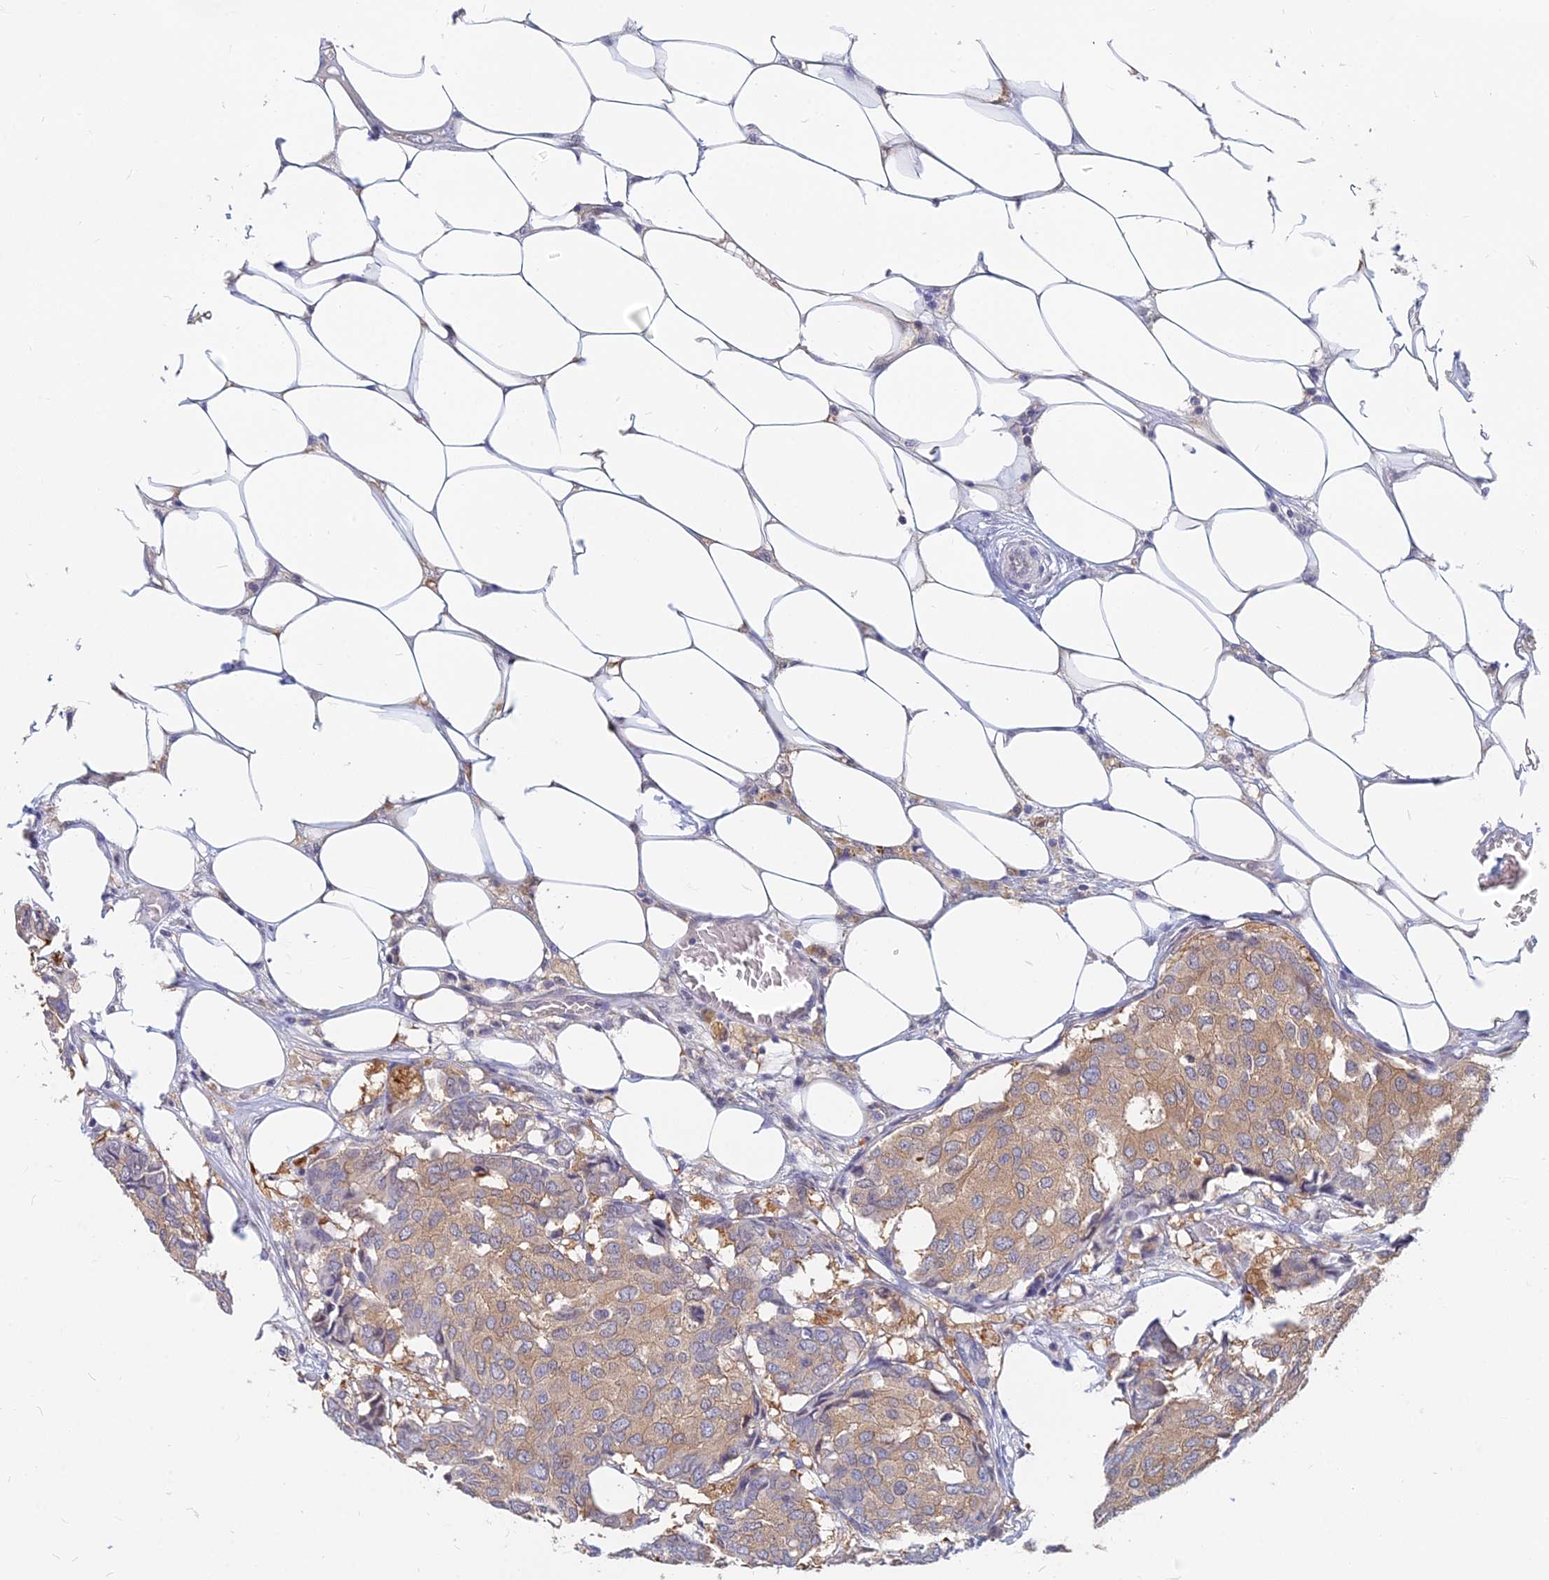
{"staining": {"intensity": "moderate", "quantity": ">75%", "location": "cytoplasmic/membranous"}, "tissue": "breast cancer", "cell_type": "Tumor cells", "image_type": "cancer", "snomed": [{"axis": "morphology", "description": "Duct carcinoma"}, {"axis": "topography", "description": "Breast"}], "caption": "IHC micrograph of neoplastic tissue: human breast cancer (infiltrating ductal carcinoma) stained using immunohistochemistry (IHC) displays medium levels of moderate protein expression localized specifically in the cytoplasmic/membranous of tumor cells, appearing as a cytoplasmic/membranous brown color.", "gene": "B3GALT4", "patient": {"sex": "female", "age": 75}}